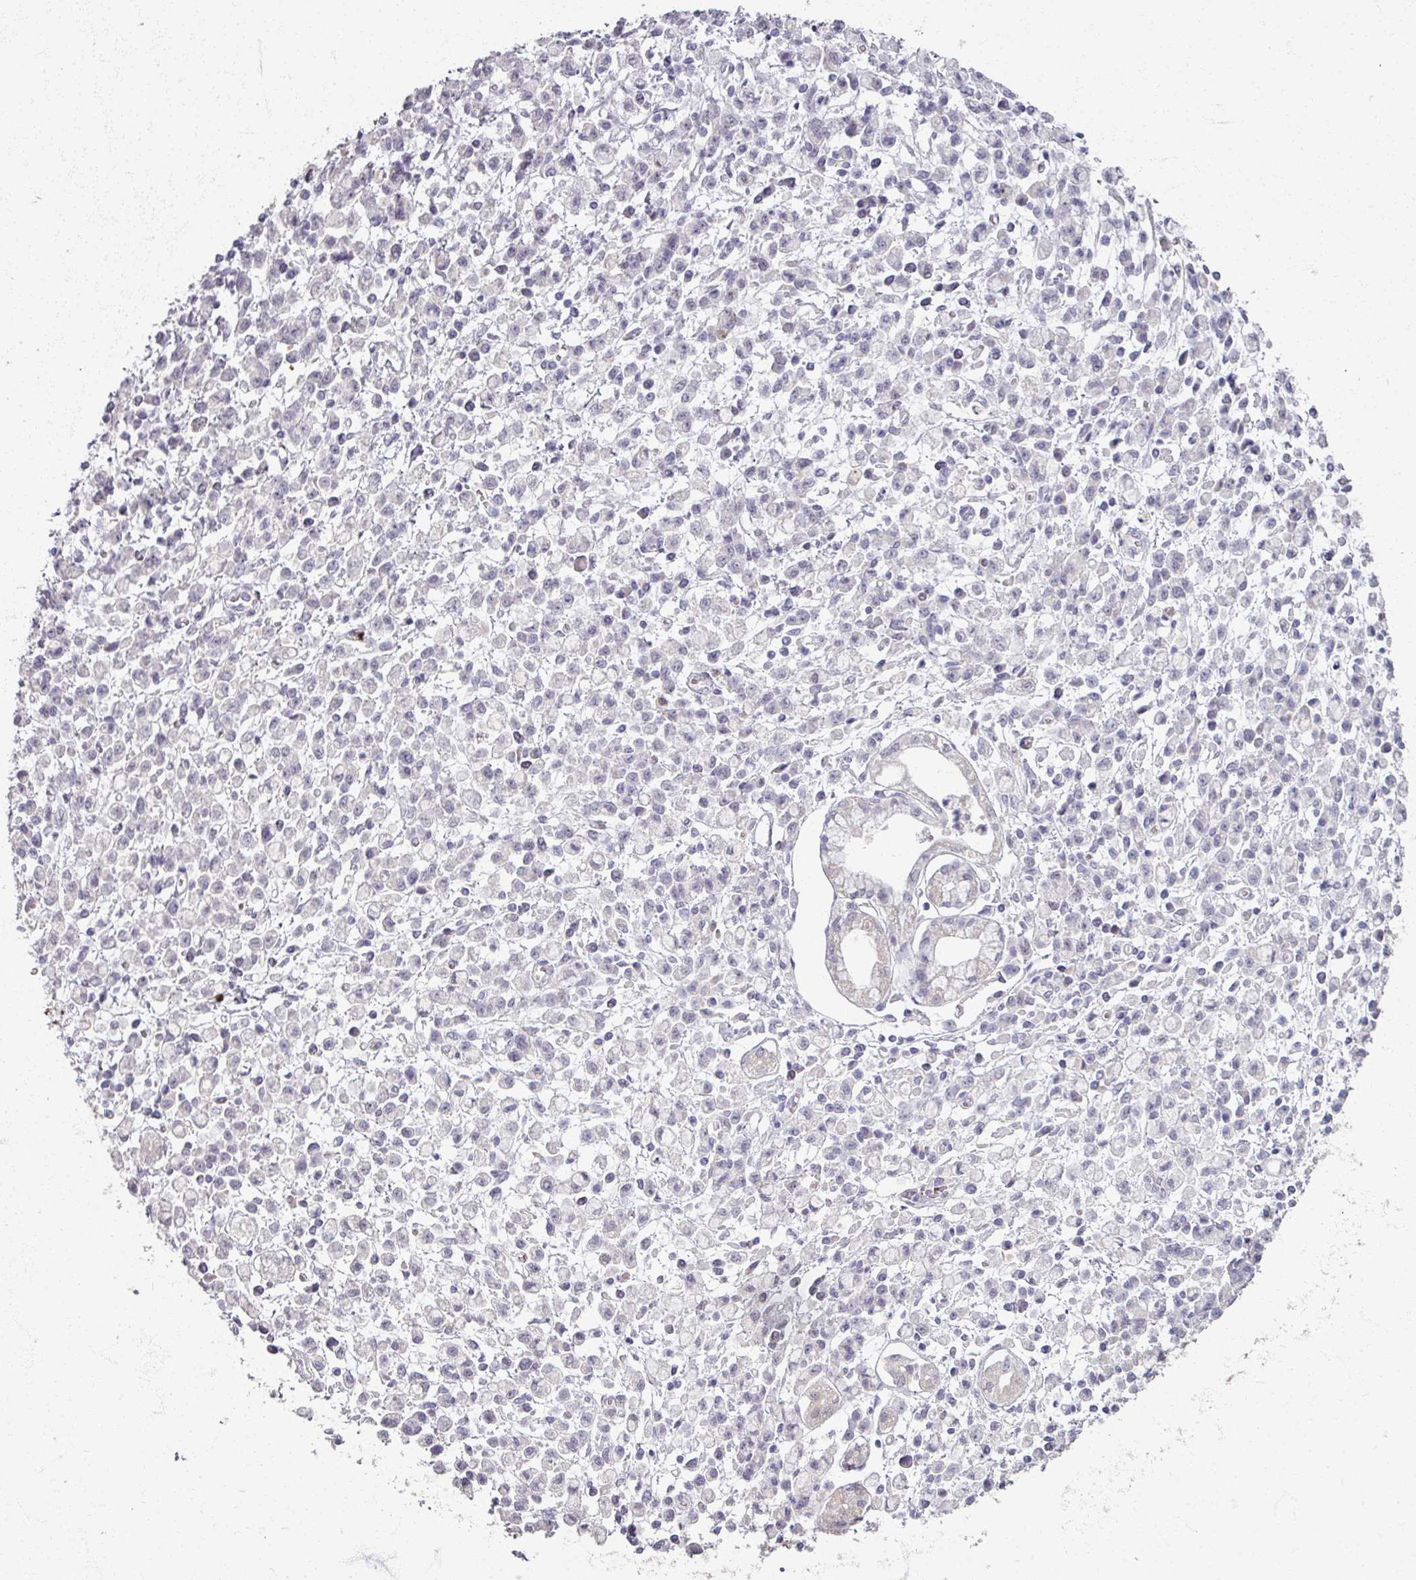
{"staining": {"intensity": "negative", "quantity": "none", "location": "none"}, "tissue": "stomach cancer", "cell_type": "Tumor cells", "image_type": "cancer", "snomed": [{"axis": "morphology", "description": "Adenocarcinoma, NOS"}, {"axis": "topography", "description": "Stomach"}], "caption": "Immunohistochemical staining of stomach adenocarcinoma reveals no significant staining in tumor cells.", "gene": "SOX11", "patient": {"sex": "male", "age": 77}}